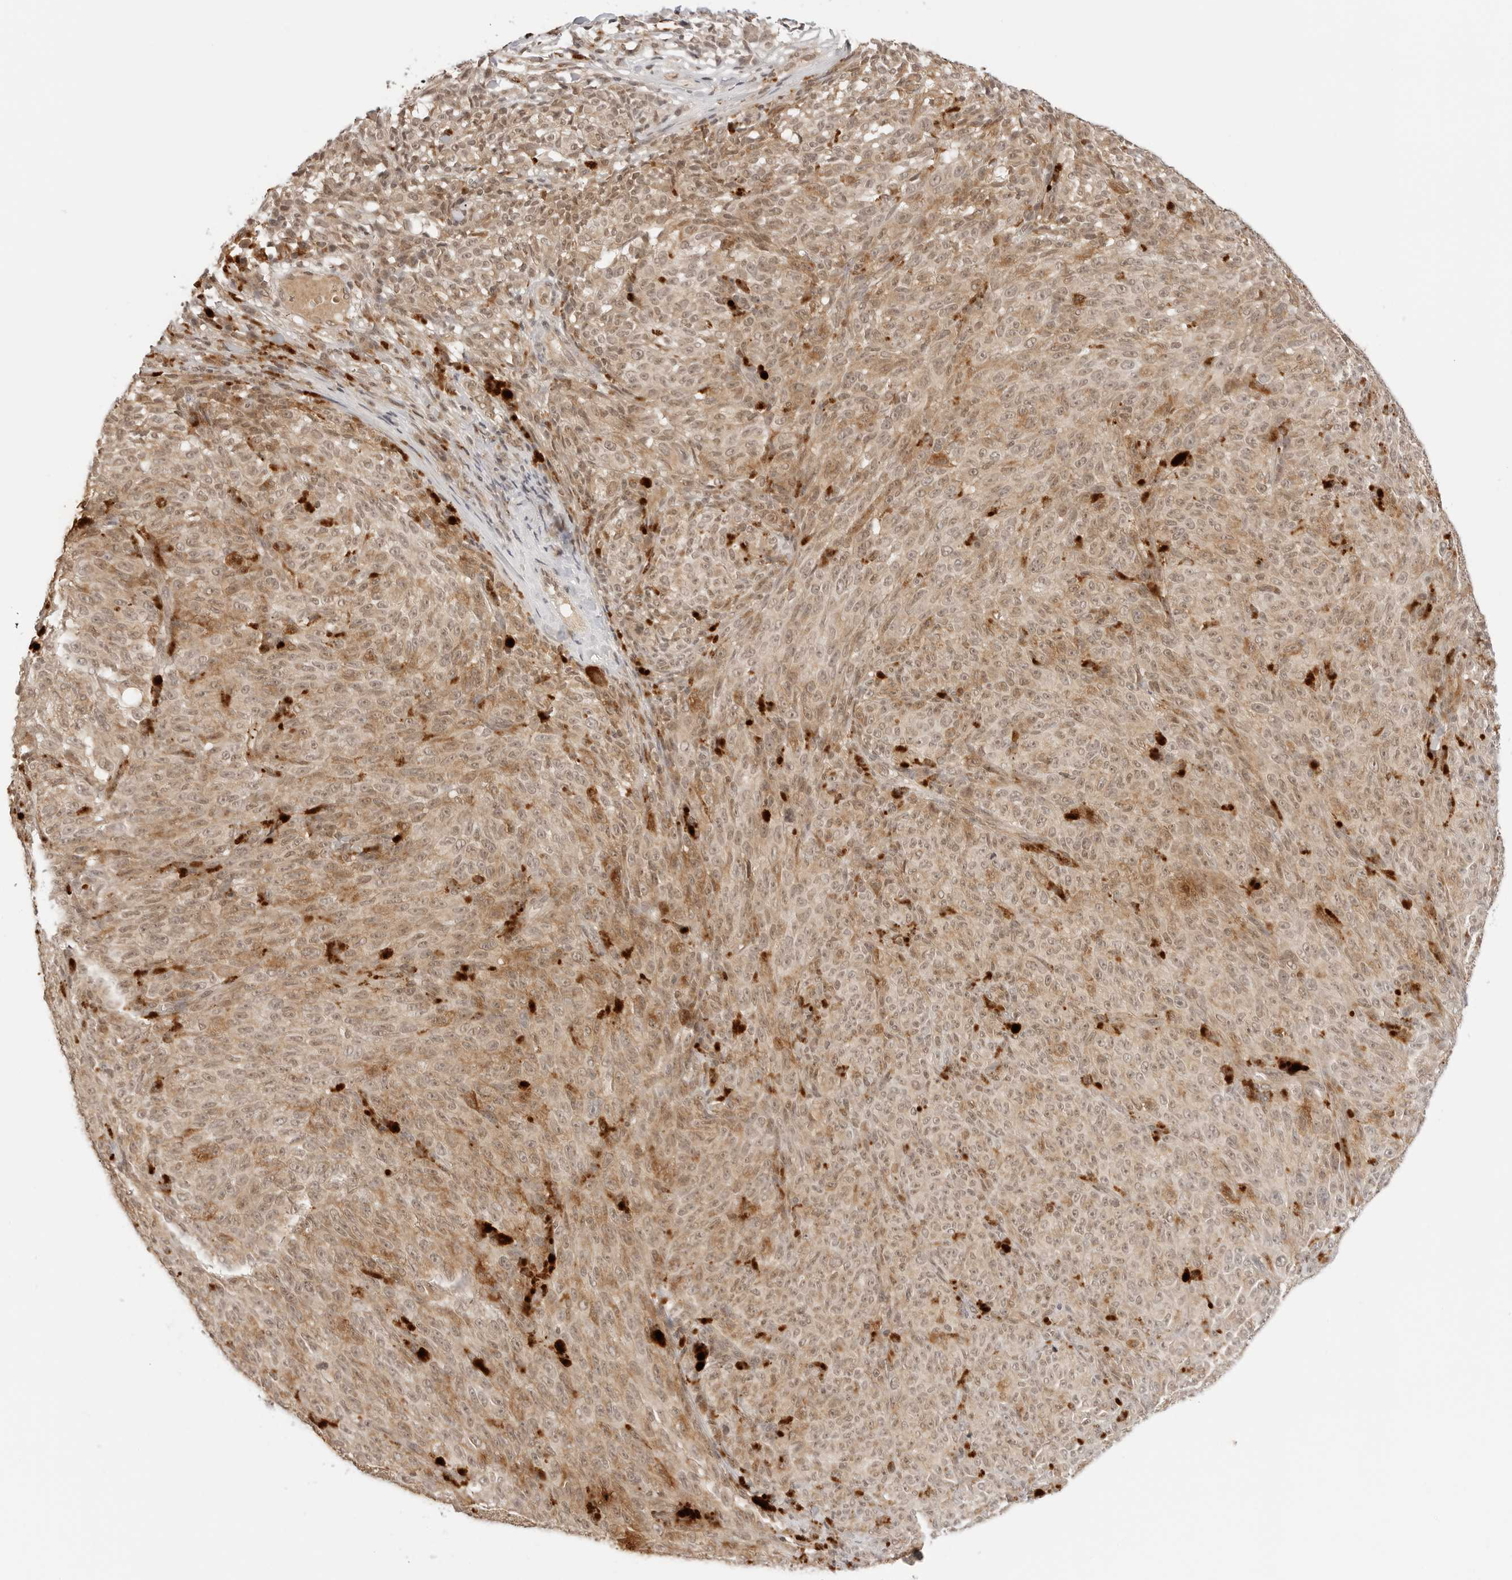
{"staining": {"intensity": "moderate", "quantity": ">75%", "location": "cytoplasmic/membranous"}, "tissue": "melanoma", "cell_type": "Tumor cells", "image_type": "cancer", "snomed": [{"axis": "morphology", "description": "Malignant melanoma, NOS"}, {"axis": "topography", "description": "Skin"}], "caption": "DAB (3,3'-diaminobenzidine) immunohistochemical staining of melanoma shows moderate cytoplasmic/membranous protein expression in about >75% of tumor cells.", "gene": "GPR34", "patient": {"sex": "female", "age": 82}}